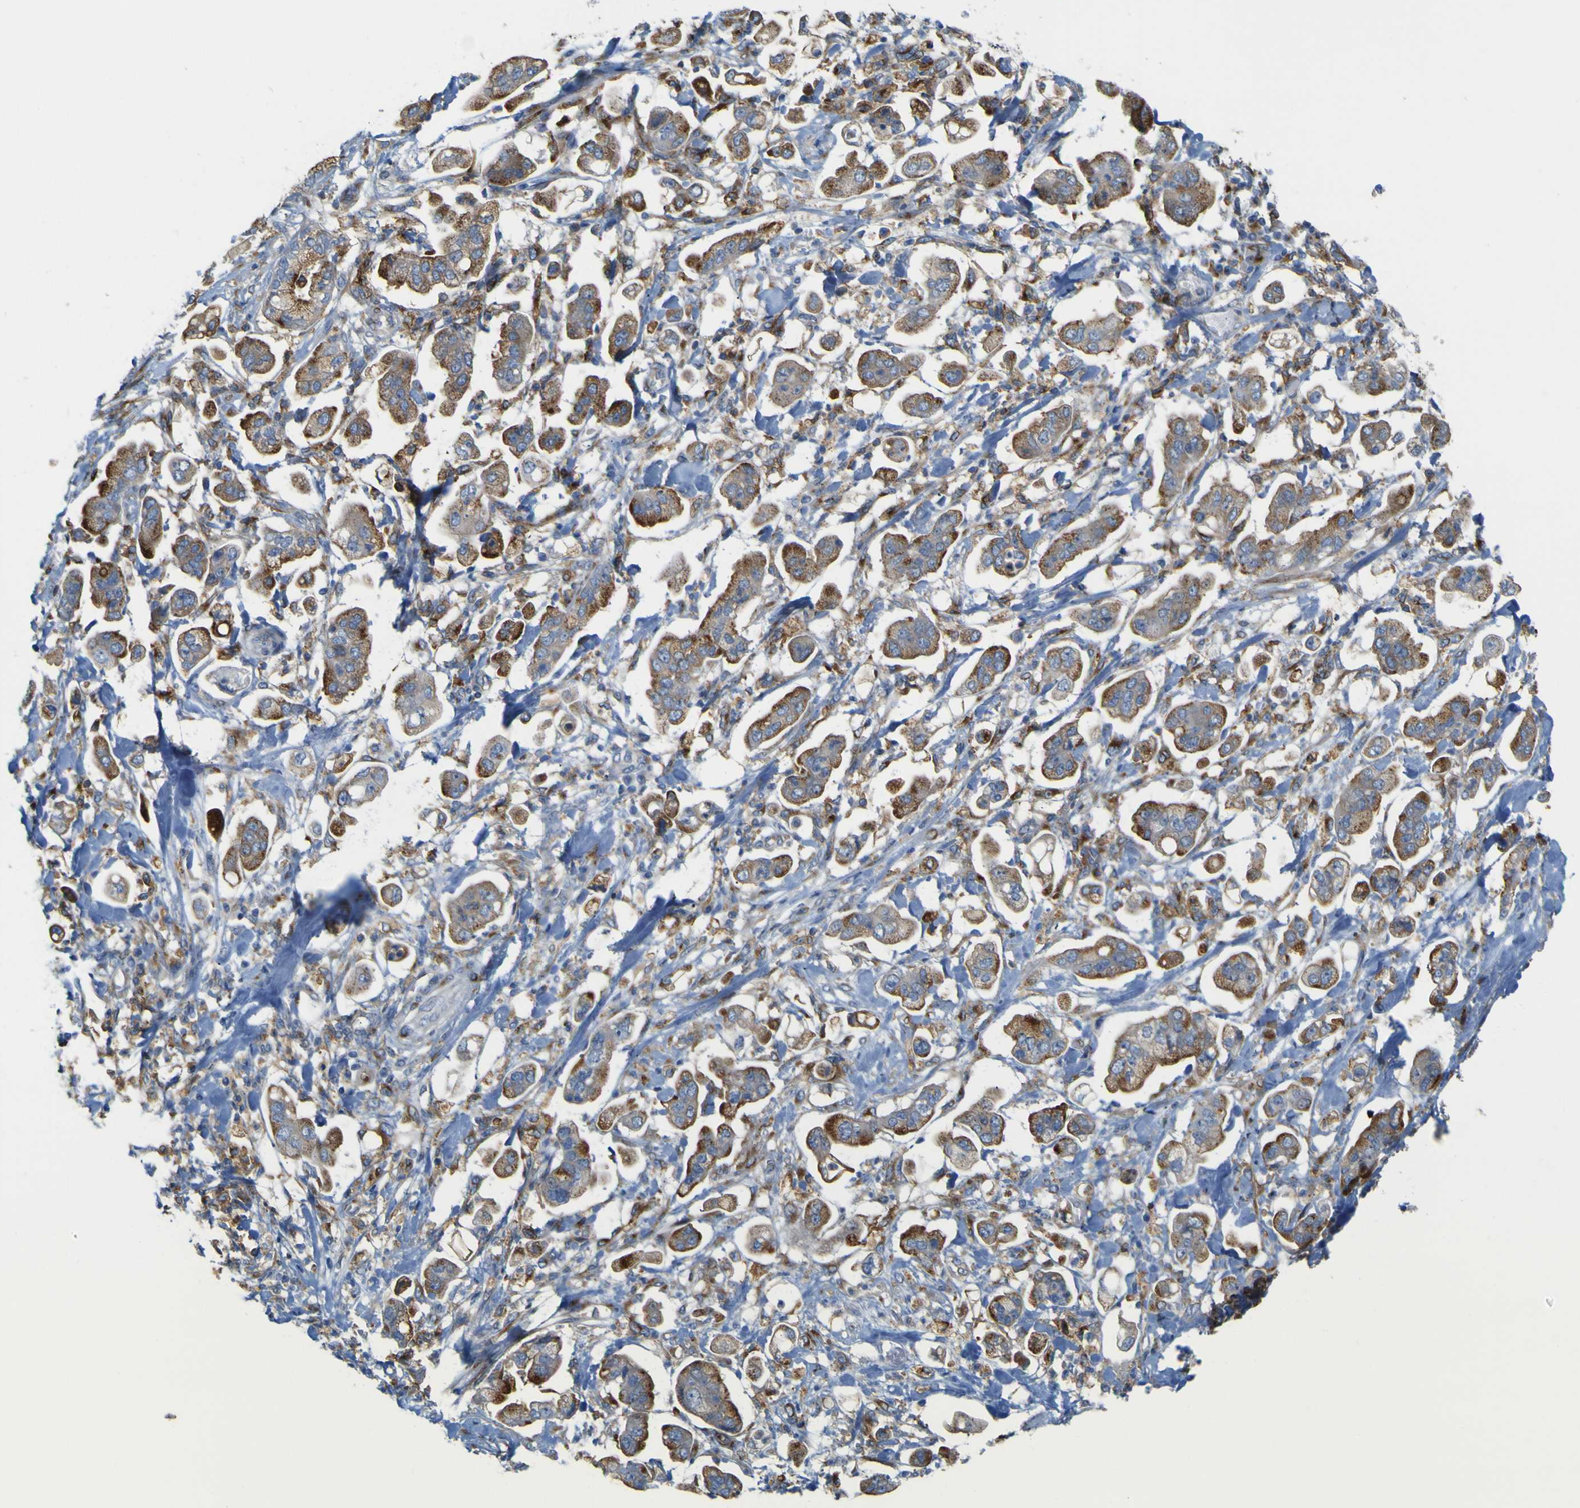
{"staining": {"intensity": "moderate", "quantity": ">75%", "location": "cytoplasmic/membranous"}, "tissue": "stomach cancer", "cell_type": "Tumor cells", "image_type": "cancer", "snomed": [{"axis": "morphology", "description": "Adenocarcinoma, NOS"}, {"axis": "topography", "description": "Stomach"}], "caption": "The immunohistochemical stain highlights moderate cytoplasmic/membranous positivity in tumor cells of stomach cancer (adenocarcinoma) tissue.", "gene": "IGF2R", "patient": {"sex": "male", "age": 62}}